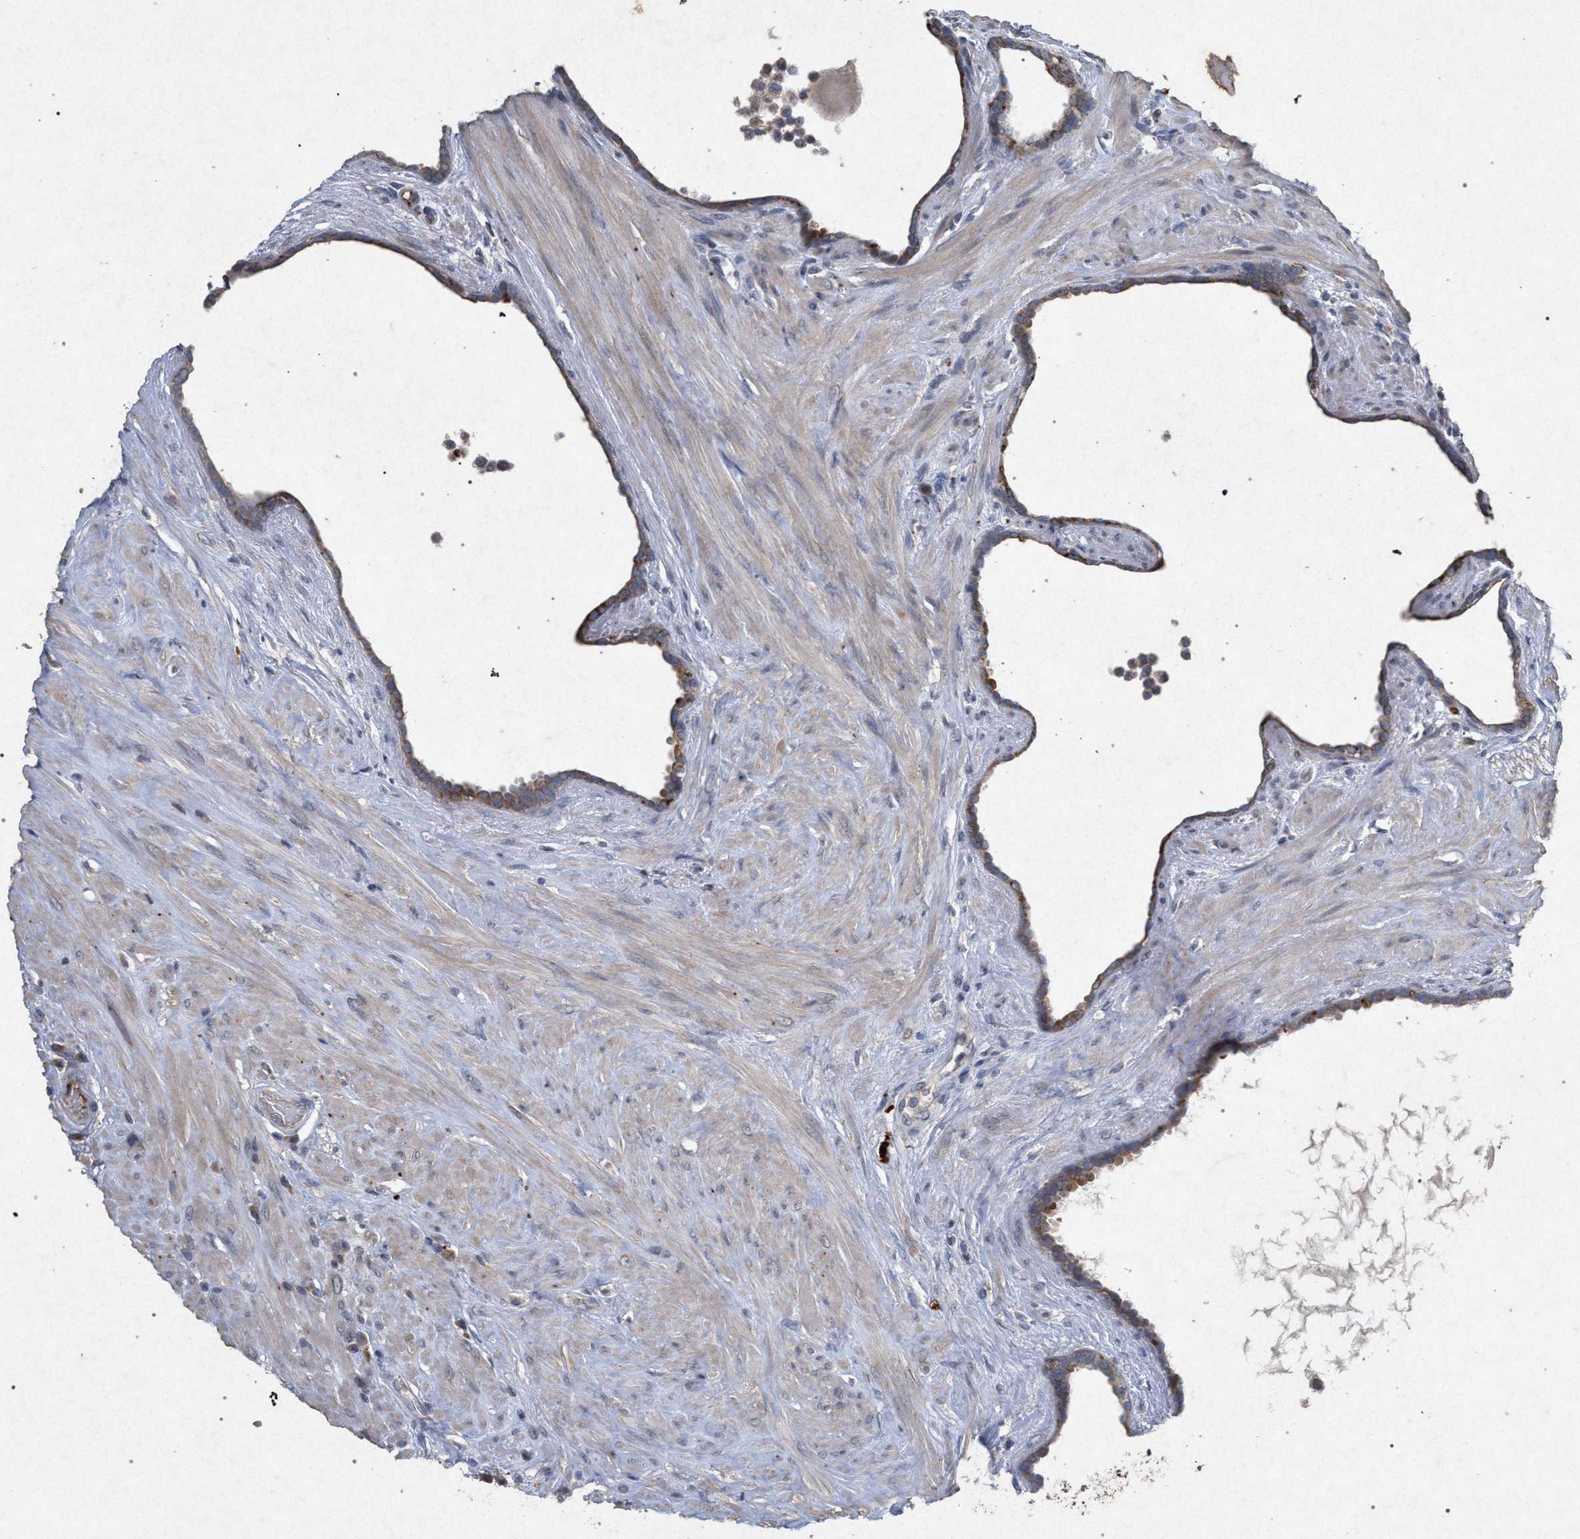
{"staining": {"intensity": "moderate", "quantity": "<25%", "location": "cytoplasmic/membranous"}, "tissue": "seminal vesicle", "cell_type": "Glandular cells", "image_type": "normal", "snomed": [{"axis": "morphology", "description": "Normal tissue, NOS"}, {"axis": "topography", "description": "Seminal veicle"}], "caption": "Brown immunohistochemical staining in normal seminal vesicle shows moderate cytoplasmic/membranous expression in about <25% of glandular cells. (DAB IHC with brightfield microscopy, high magnification).", "gene": "PKD2L1", "patient": {"sex": "male", "age": 61}}